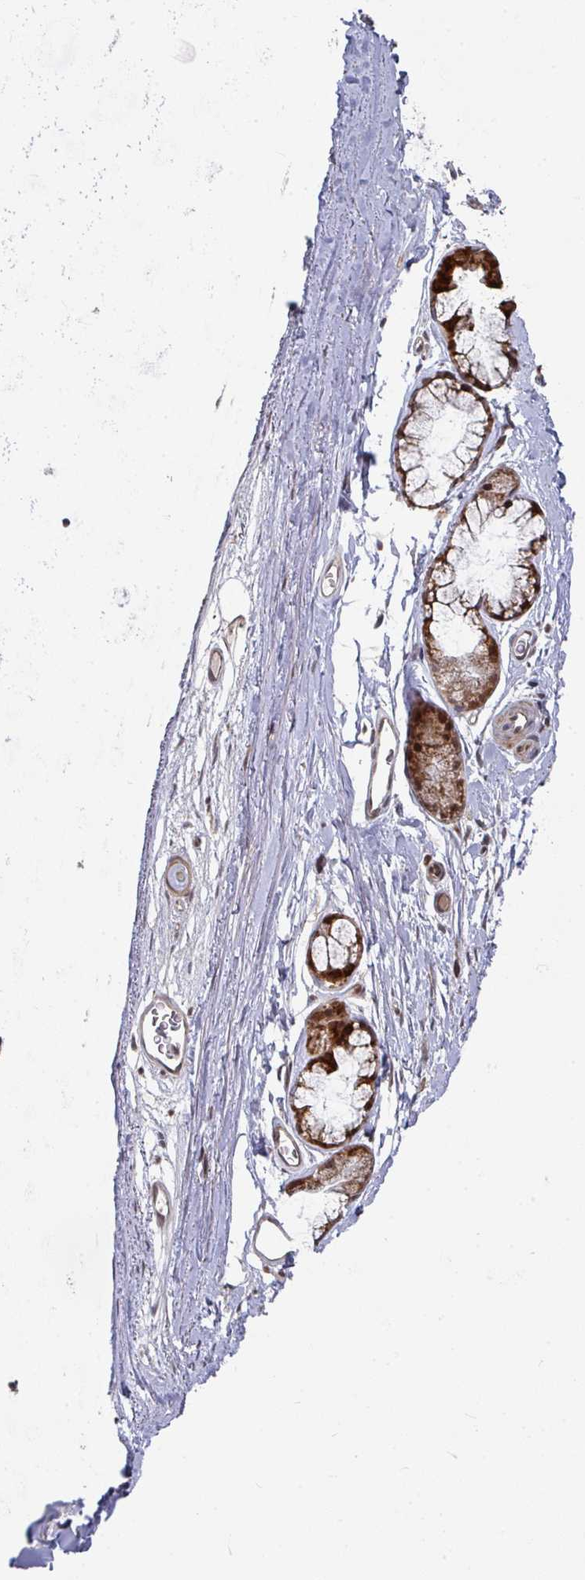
{"staining": {"intensity": "moderate", "quantity": "25%-75%", "location": "nuclear"}, "tissue": "soft tissue", "cell_type": "Chondrocytes", "image_type": "normal", "snomed": [{"axis": "morphology", "description": "Normal tissue, NOS"}, {"axis": "topography", "description": "Lymph node"}, {"axis": "topography", "description": "Cartilage tissue"}, {"axis": "topography", "description": "Bronchus"}], "caption": "Chondrocytes exhibit medium levels of moderate nuclear expression in about 25%-75% of cells in normal soft tissue.", "gene": "RBBP5", "patient": {"sex": "female", "age": 70}}